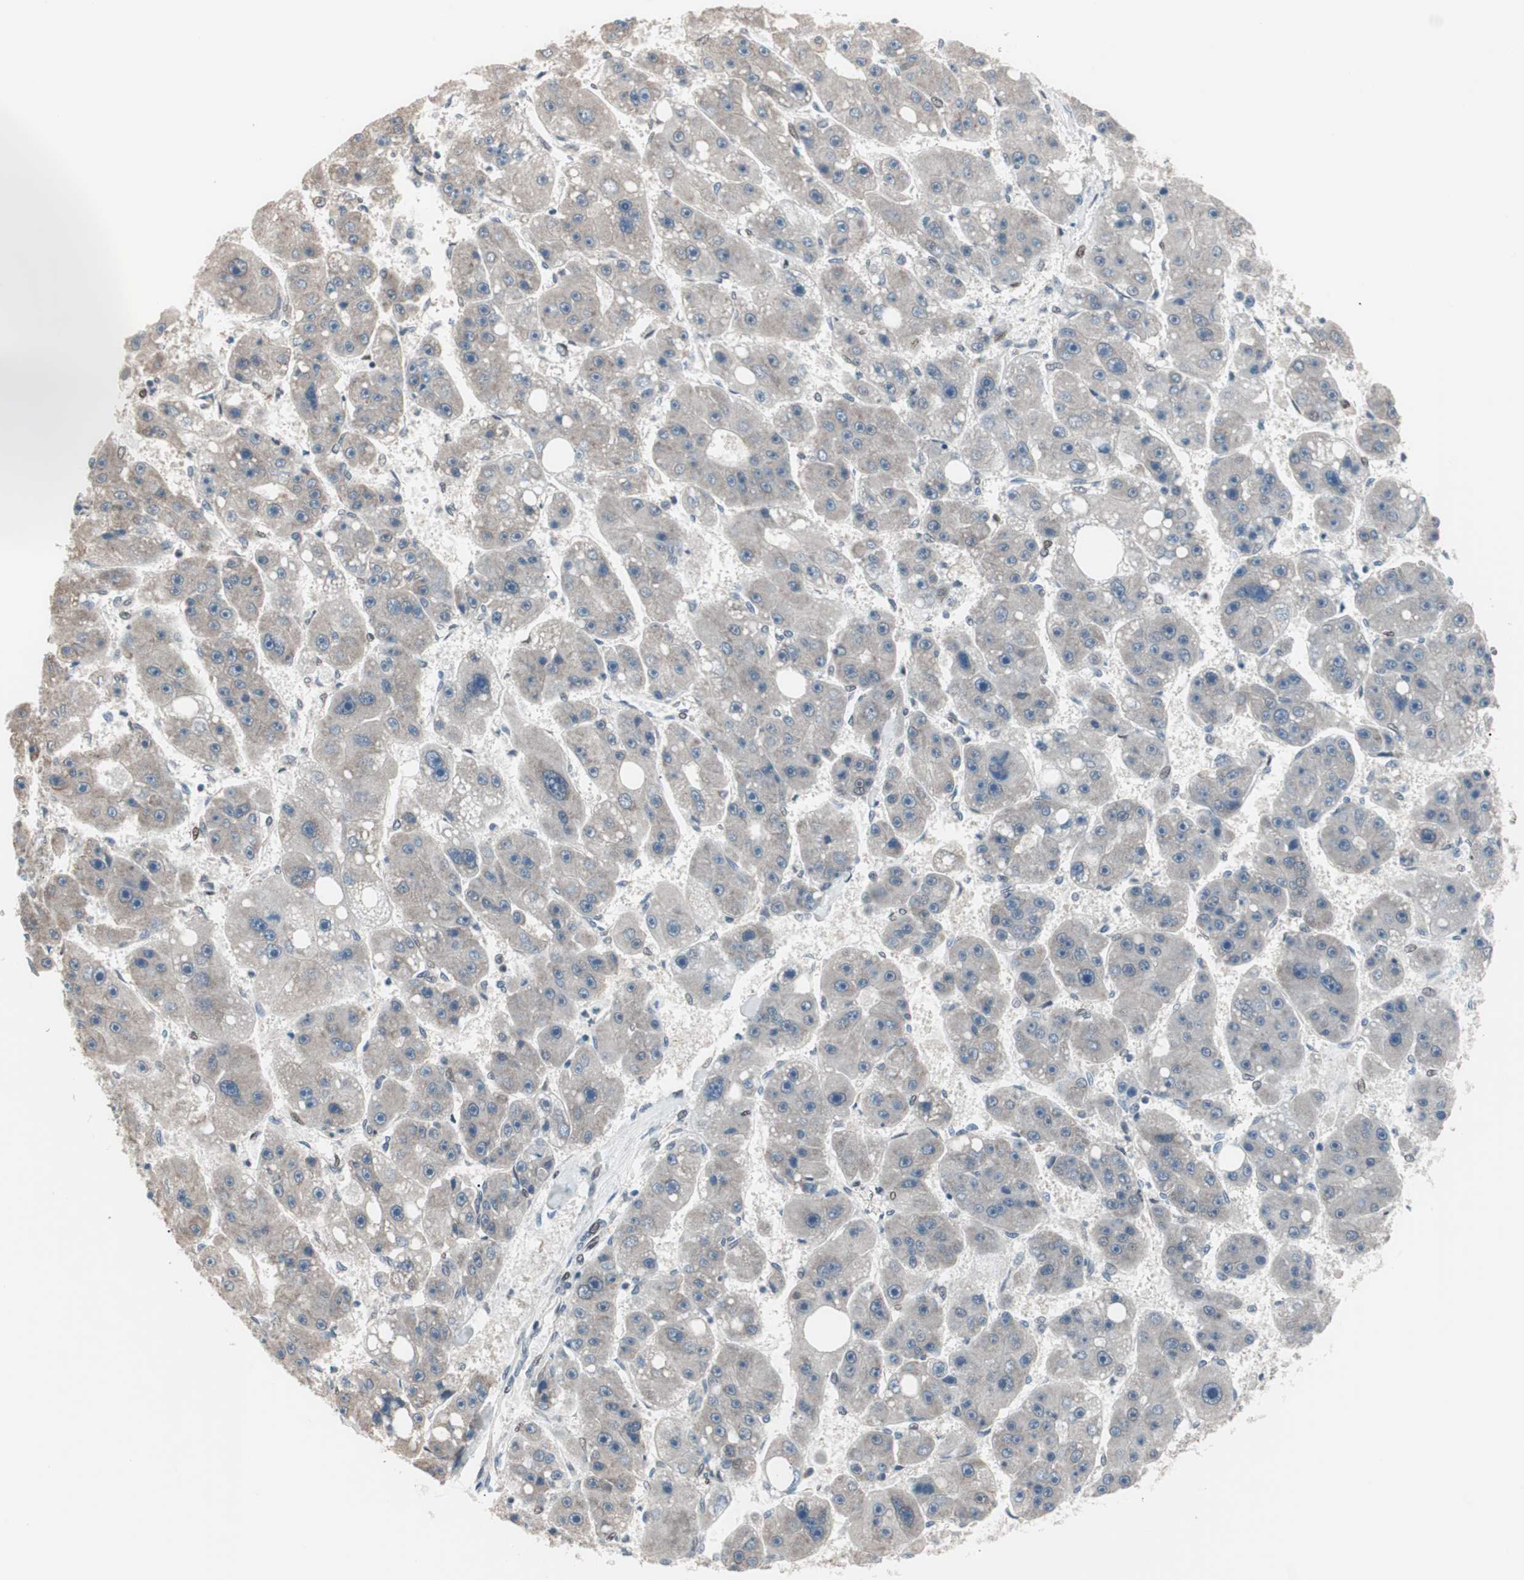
{"staining": {"intensity": "negative", "quantity": "none", "location": "none"}, "tissue": "liver cancer", "cell_type": "Tumor cells", "image_type": "cancer", "snomed": [{"axis": "morphology", "description": "Carcinoma, Hepatocellular, NOS"}, {"axis": "topography", "description": "Liver"}], "caption": "The image exhibits no significant positivity in tumor cells of hepatocellular carcinoma (liver). Brightfield microscopy of IHC stained with DAB (brown) and hematoxylin (blue), captured at high magnification.", "gene": "POLH", "patient": {"sex": "female", "age": 61}}